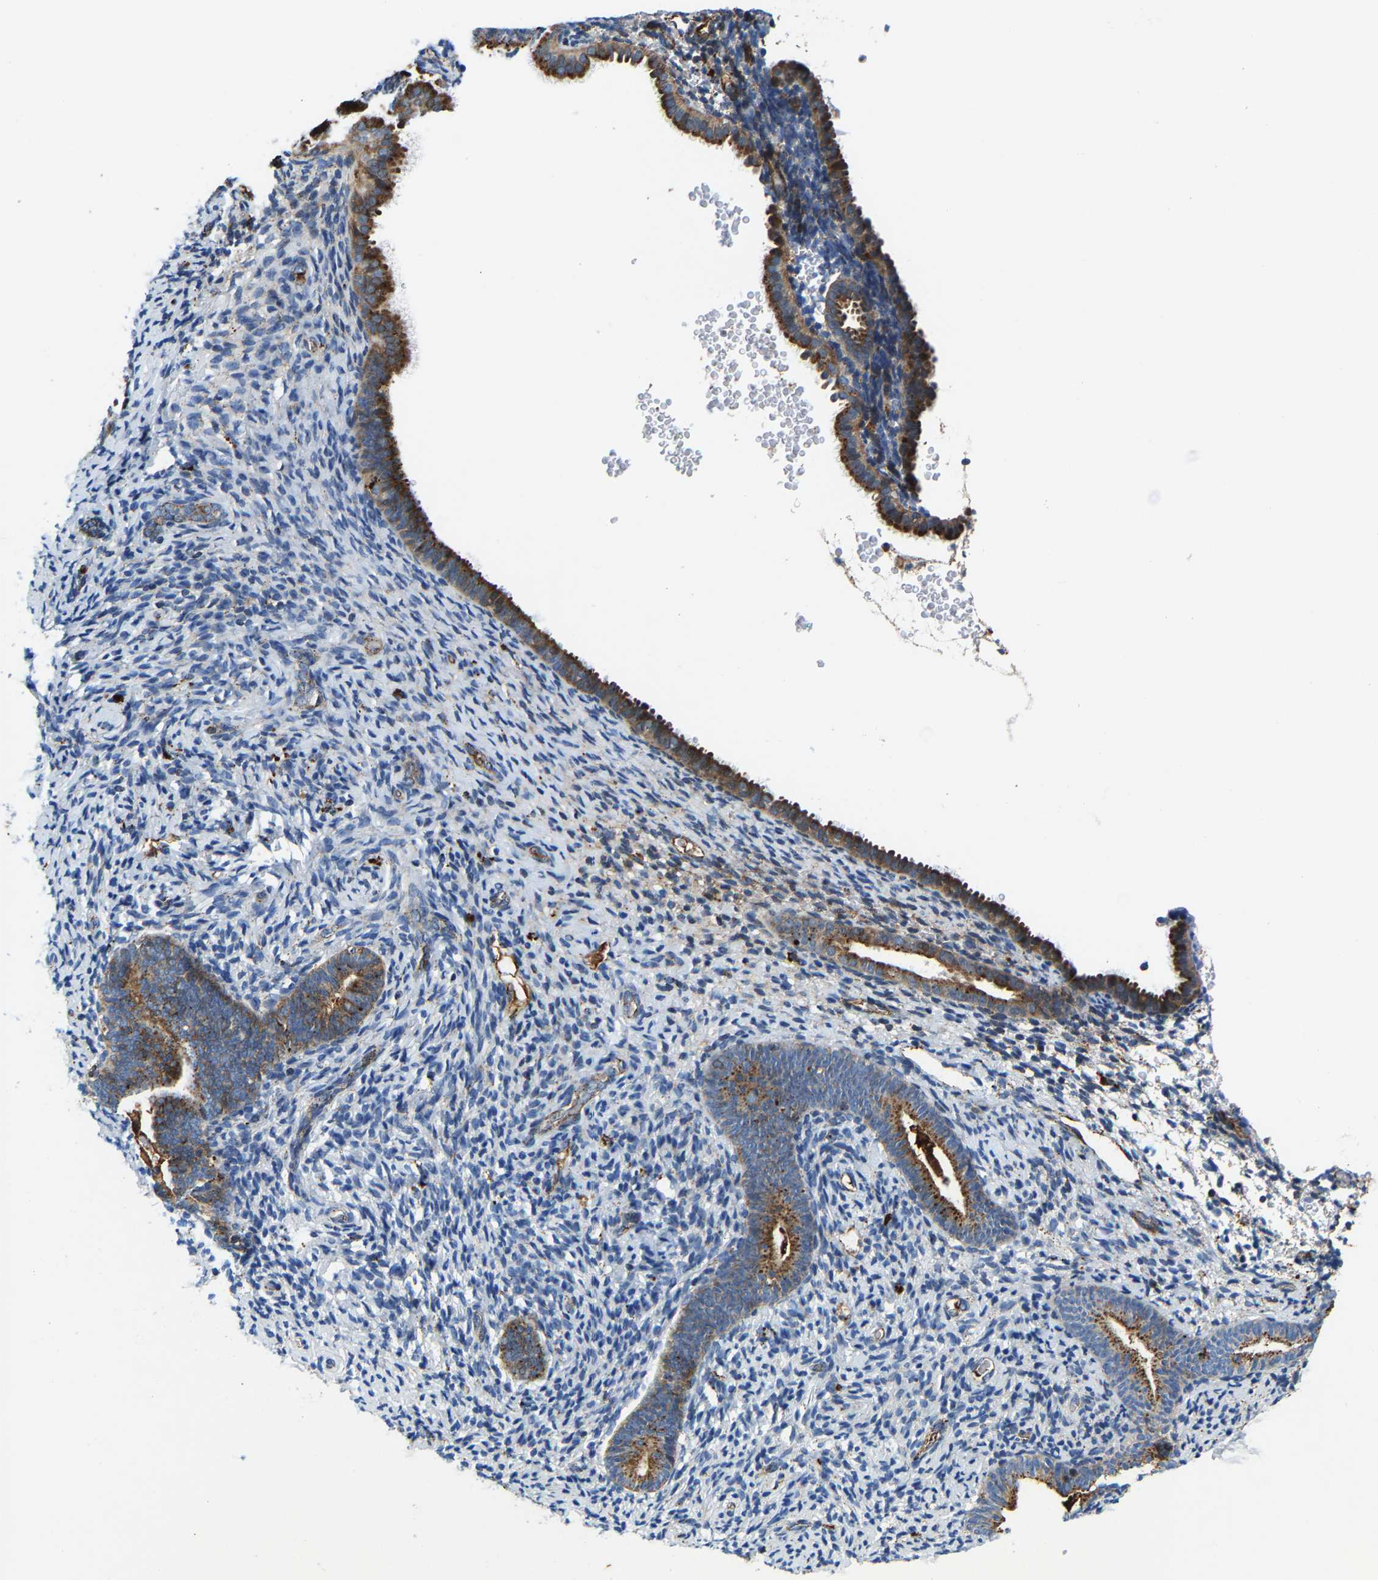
{"staining": {"intensity": "negative", "quantity": "none", "location": "none"}, "tissue": "endometrium", "cell_type": "Cells in endometrial stroma", "image_type": "normal", "snomed": [{"axis": "morphology", "description": "Normal tissue, NOS"}, {"axis": "topography", "description": "Endometrium"}], "caption": "Immunohistochemistry of normal endometrium reveals no positivity in cells in endometrial stroma.", "gene": "DPP7", "patient": {"sex": "female", "age": 51}}